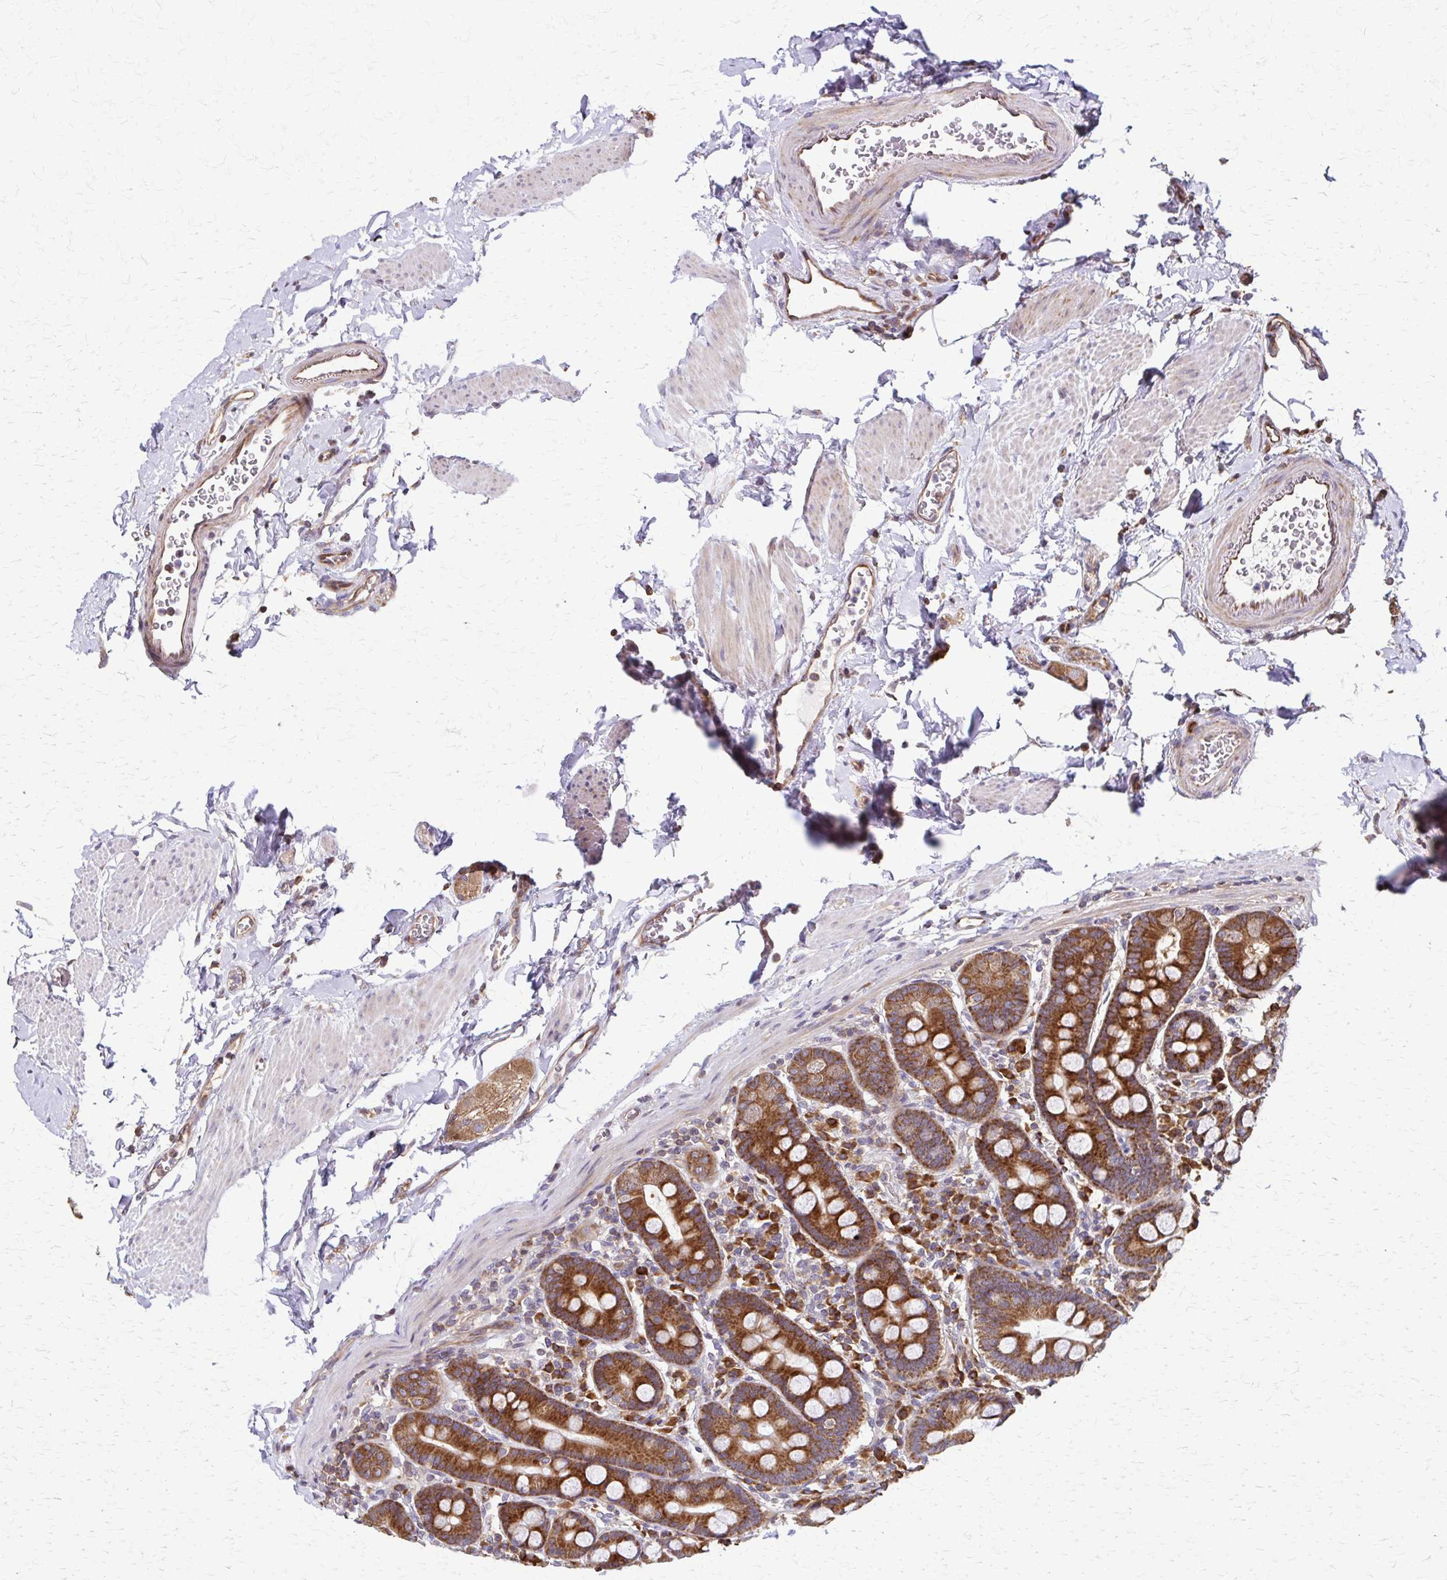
{"staining": {"intensity": "strong", "quantity": ">75%", "location": "cytoplasmic/membranous"}, "tissue": "duodenum", "cell_type": "Glandular cells", "image_type": "normal", "snomed": [{"axis": "morphology", "description": "Normal tissue, NOS"}, {"axis": "topography", "description": "Pancreas"}, {"axis": "topography", "description": "Duodenum"}], "caption": "Immunohistochemistry (IHC) micrograph of benign duodenum stained for a protein (brown), which displays high levels of strong cytoplasmic/membranous positivity in about >75% of glandular cells.", "gene": "EEF2", "patient": {"sex": "male", "age": 59}}